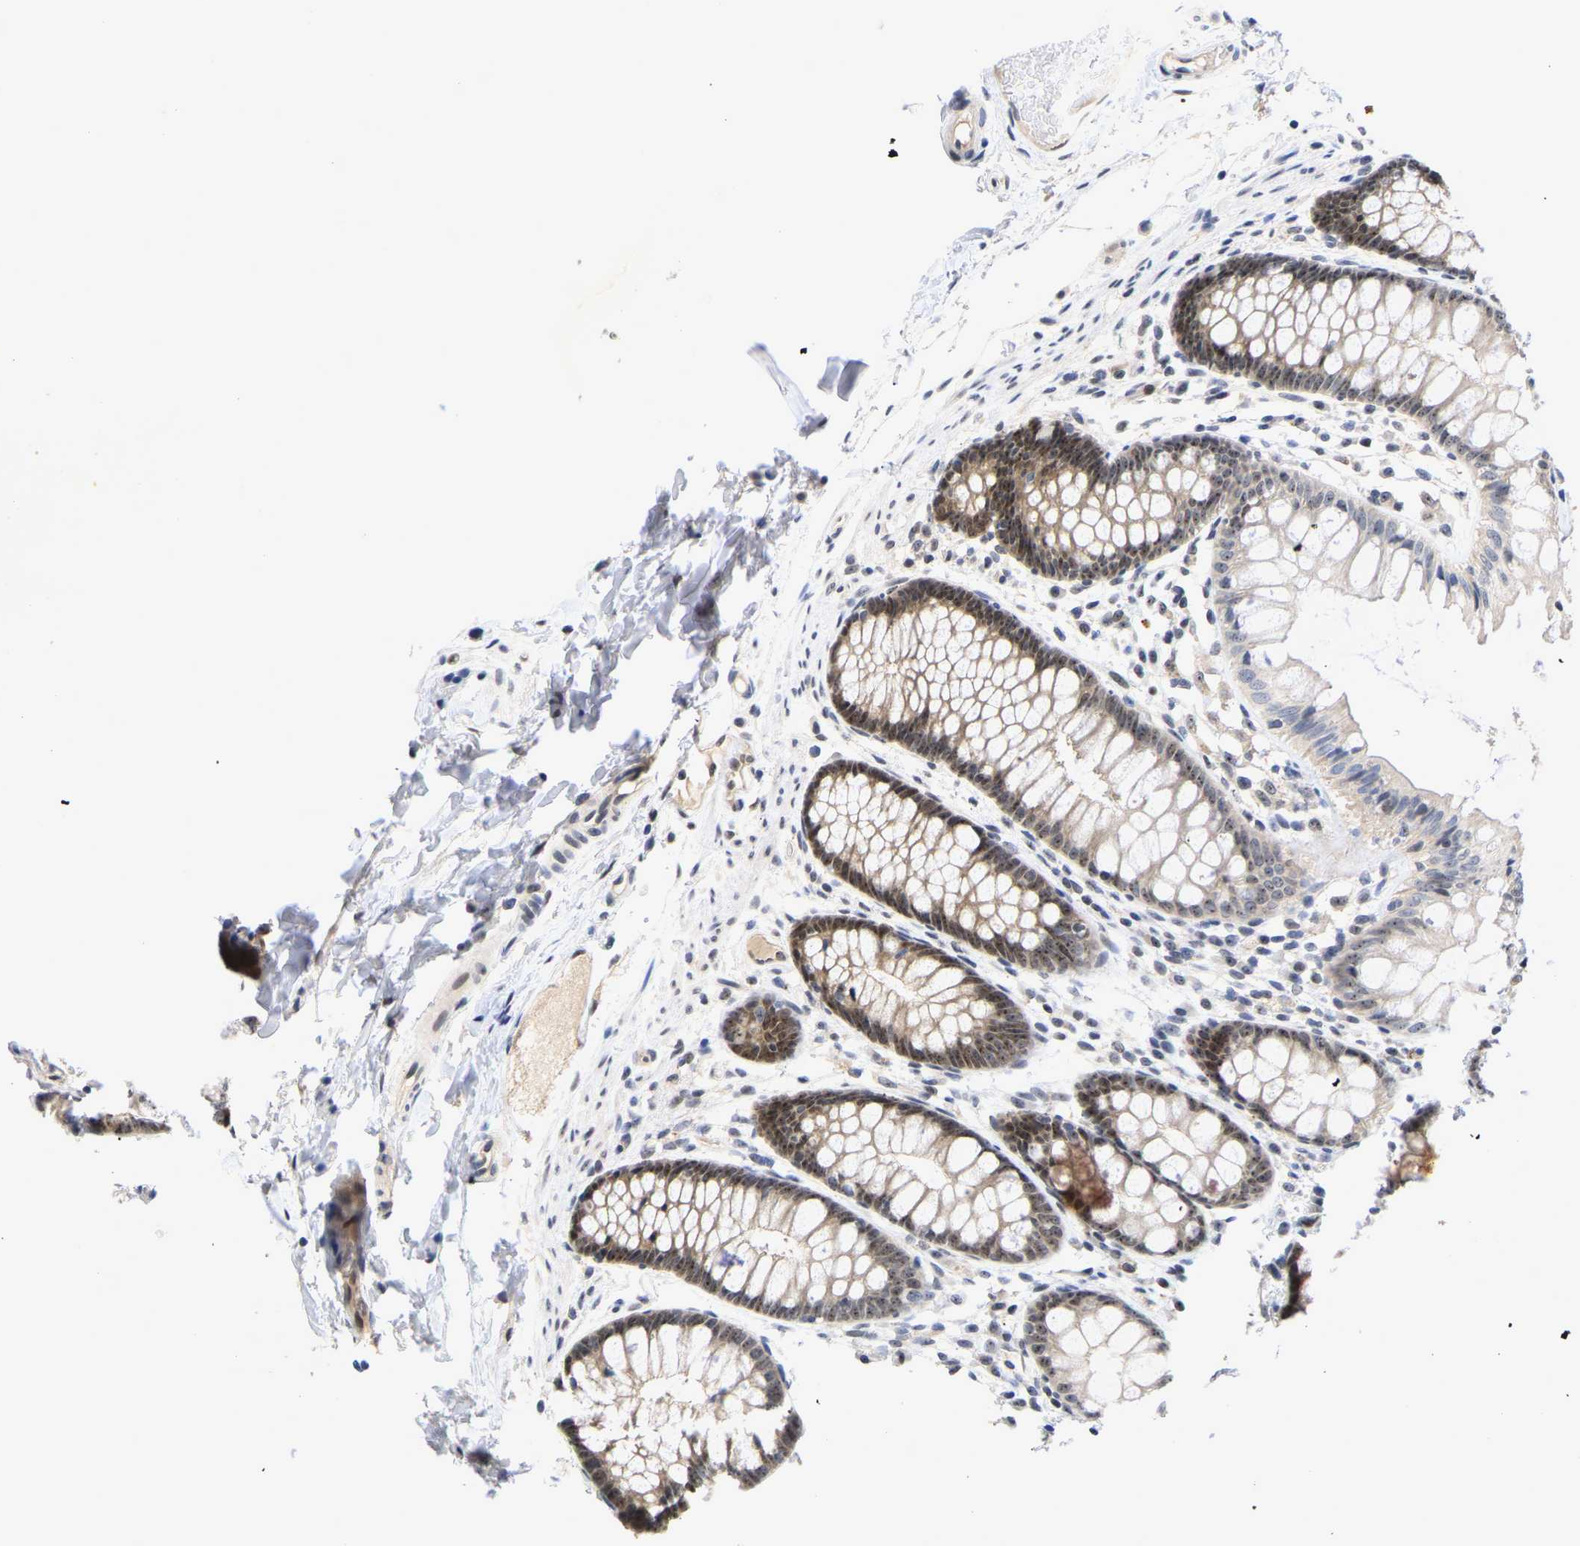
{"staining": {"intensity": "weak", "quantity": ">75%", "location": "cytoplasmic/membranous,nuclear"}, "tissue": "colon", "cell_type": "Endothelial cells", "image_type": "normal", "snomed": [{"axis": "morphology", "description": "Normal tissue, NOS"}, {"axis": "topography", "description": "Colon"}], "caption": "An image of human colon stained for a protein demonstrates weak cytoplasmic/membranous,nuclear brown staining in endothelial cells. (IHC, brightfield microscopy, high magnification).", "gene": "NLE1", "patient": {"sex": "female", "age": 56}}